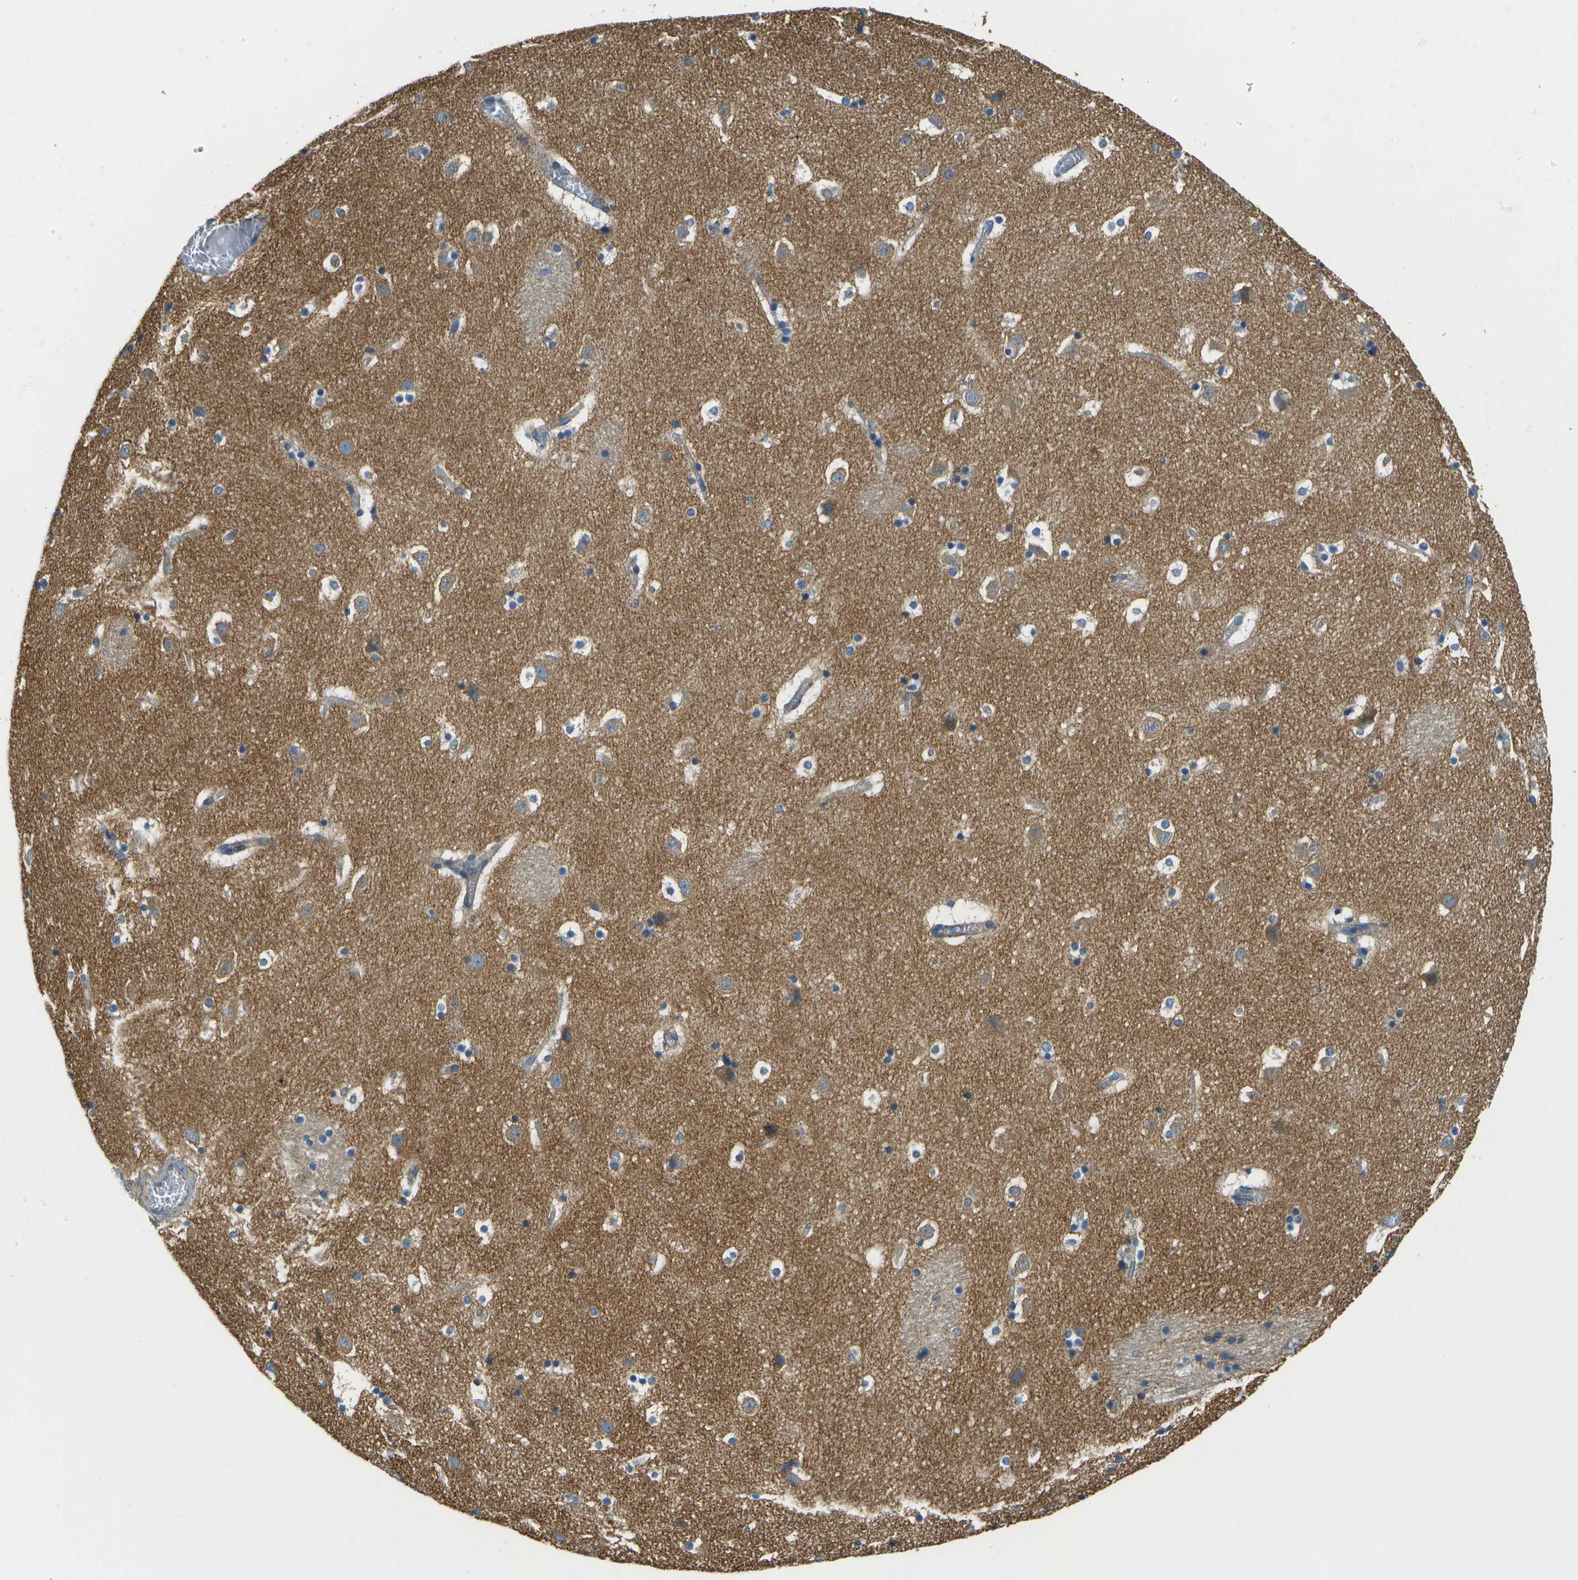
{"staining": {"intensity": "moderate", "quantity": "<25%", "location": "cytoplasmic/membranous"}, "tissue": "caudate", "cell_type": "Glial cells", "image_type": "normal", "snomed": [{"axis": "morphology", "description": "Normal tissue, NOS"}, {"axis": "topography", "description": "Lateral ventricle wall"}], "caption": "Immunohistochemistry staining of normal caudate, which demonstrates low levels of moderate cytoplasmic/membranous expression in approximately <25% of glial cells indicating moderate cytoplasmic/membranous protein positivity. The staining was performed using DAB (3,3'-diaminobenzidine) (brown) for protein detection and nuclei were counterstained in hematoxylin (blue).", "gene": "CLTC", "patient": {"sex": "male", "age": 45}}